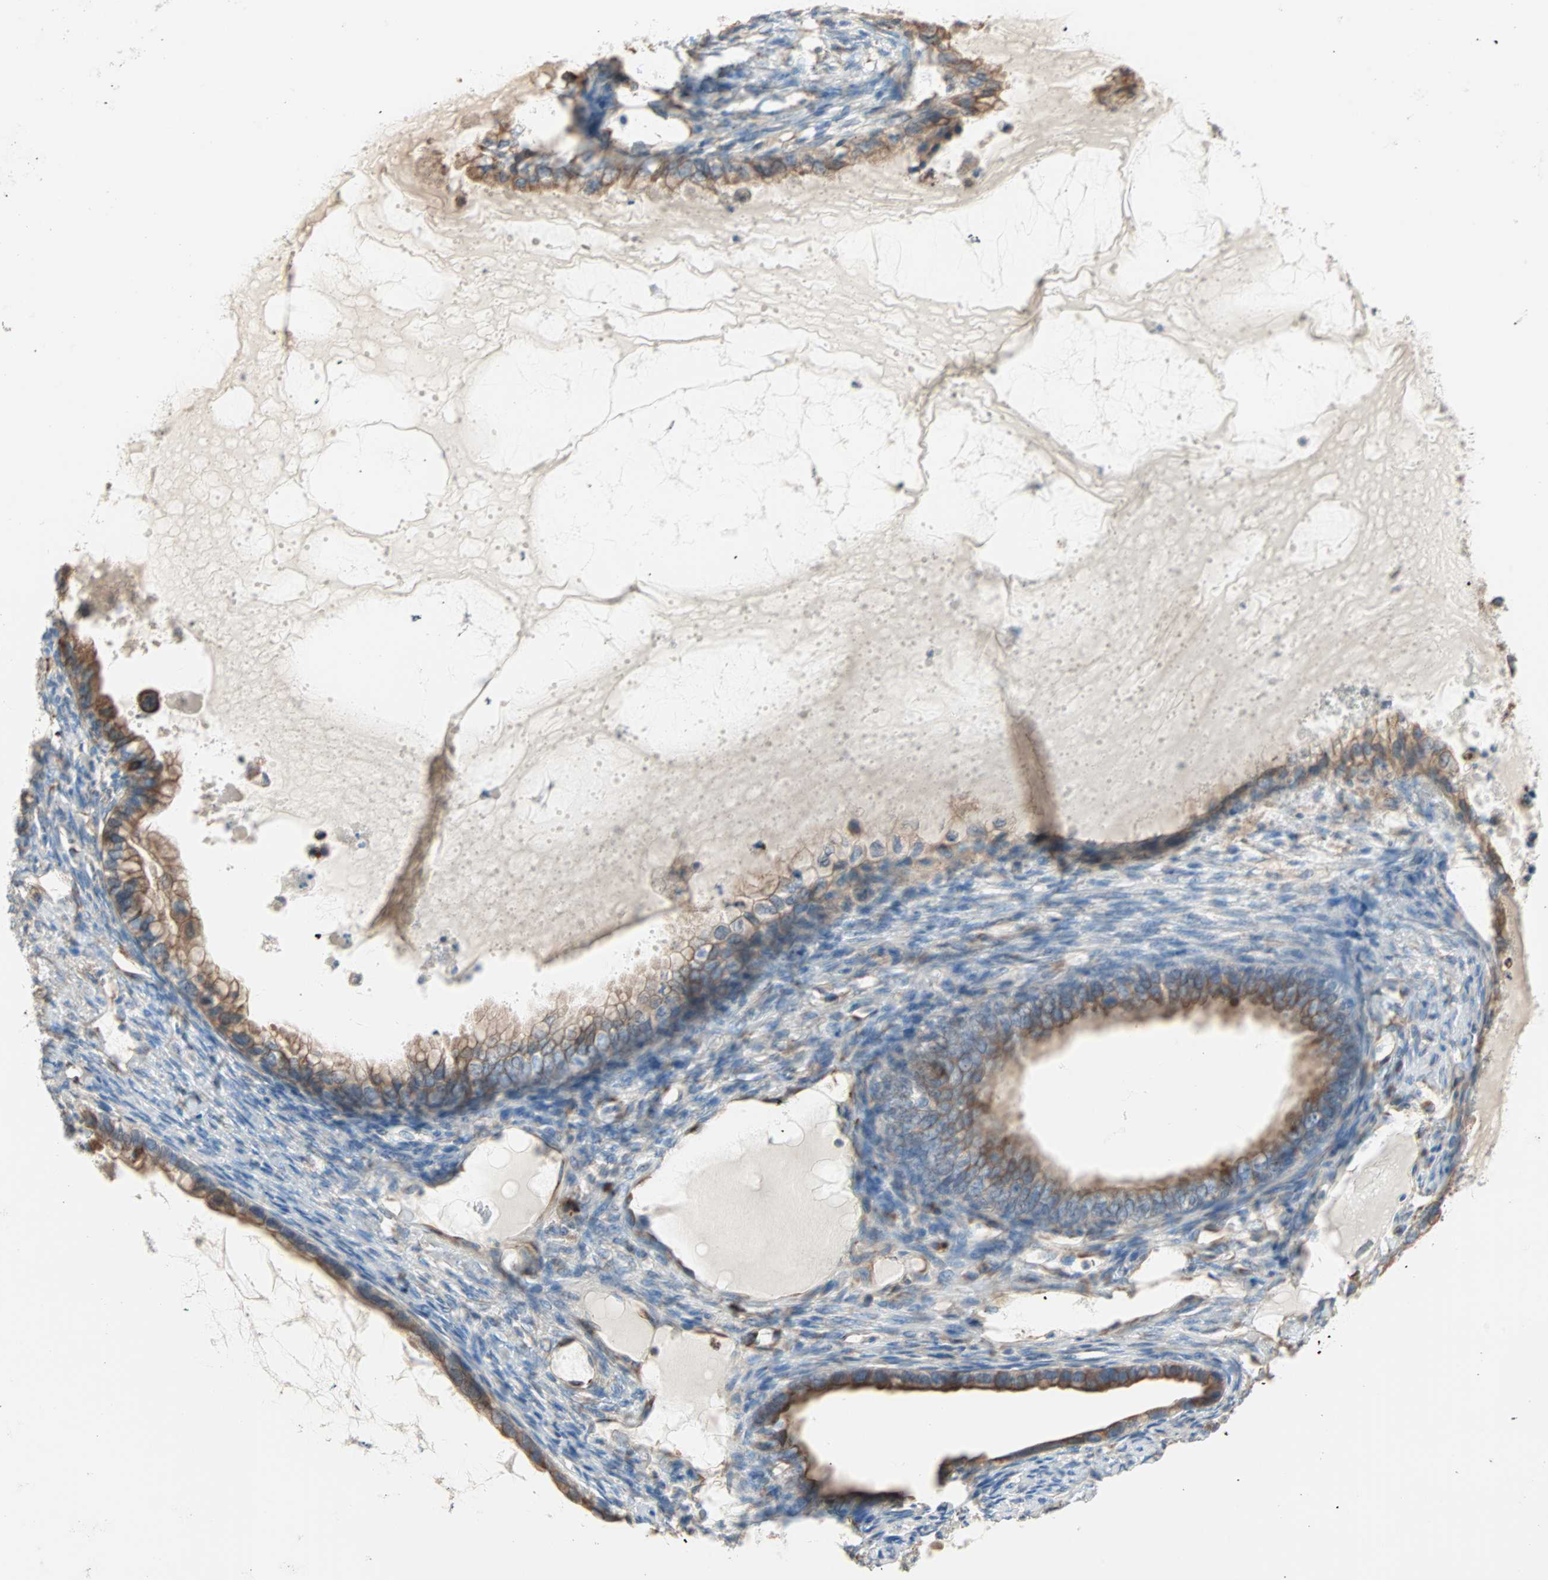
{"staining": {"intensity": "strong", "quantity": ">75%", "location": "cytoplasmic/membranous"}, "tissue": "ovarian cancer", "cell_type": "Tumor cells", "image_type": "cancer", "snomed": [{"axis": "morphology", "description": "Cystadenocarcinoma, mucinous, NOS"}, {"axis": "topography", "description": "Ovary"}], "caption": "The histopathology image exhibits immunohistochemical staining of ovarian mucinous cystadenocarcinoma. There is strong cytoplasmic/membranous positivity is seen in about >75% of tumor cells.", "gene": "PLCXD1", "patient": {"sex": "female", "age": 80}}